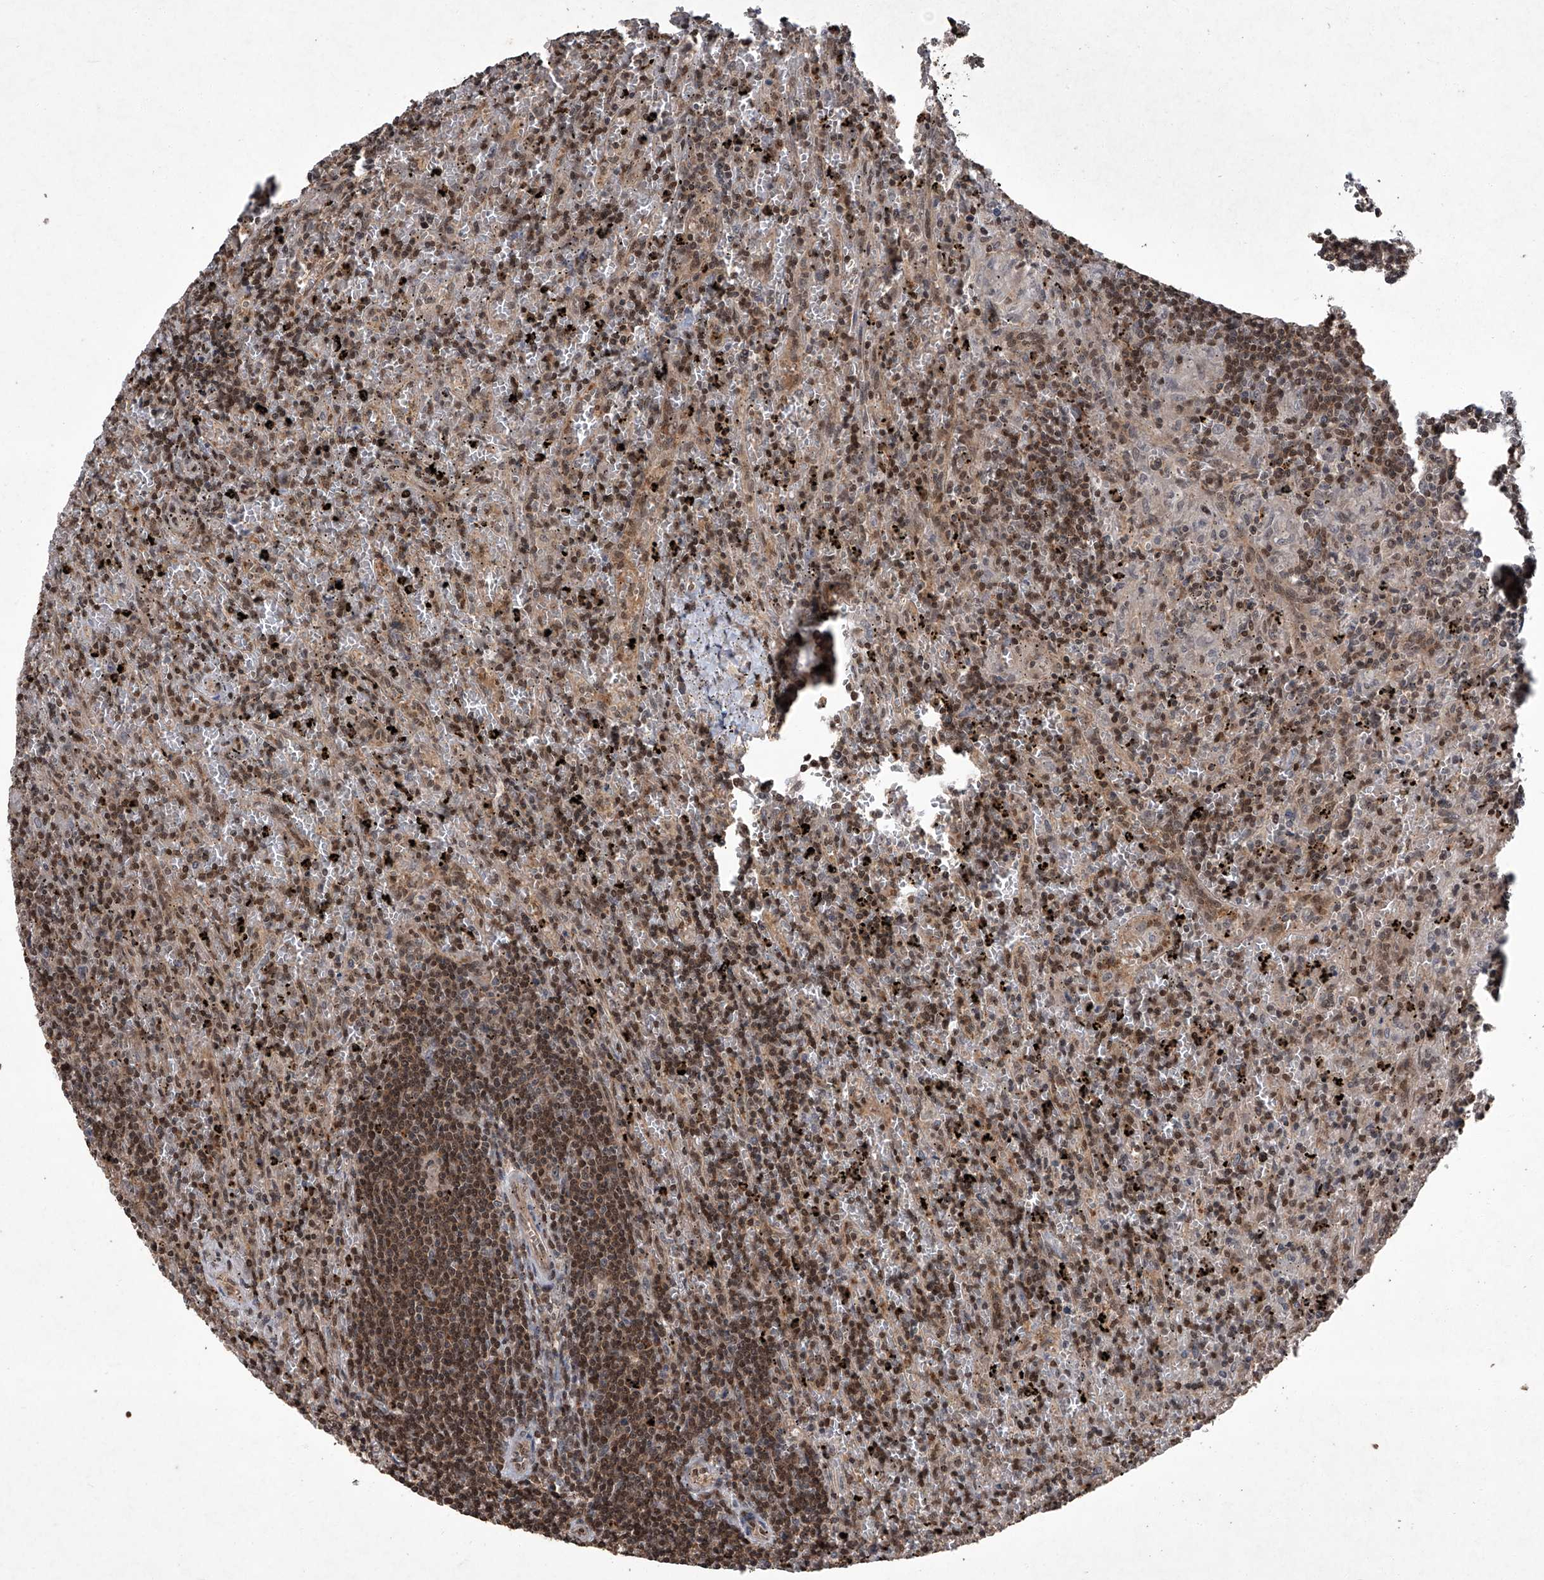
{"staining": {"intensity": "moderate", "quantity": ">75%", "location": "nuclear"}, "tissue": "lymphoma", "cell_type": "Tumor cells", "image_type": "cancer", "snomed": [{"axis": "morphology", "description": "Malignant lymphoma, non-Hodgkin's type, Low grade"}, {"axis": "topography", "description": "Spleen"}], "caption": "Immunohistochemistry photomicrograph of human lymphoma stained for a protein (brown), which reveals medium levels of moderate nuclear expression in about >75% of tumor cells.", "gene": "TSNAX", "patient": {"sex": "male", "age": 76}}